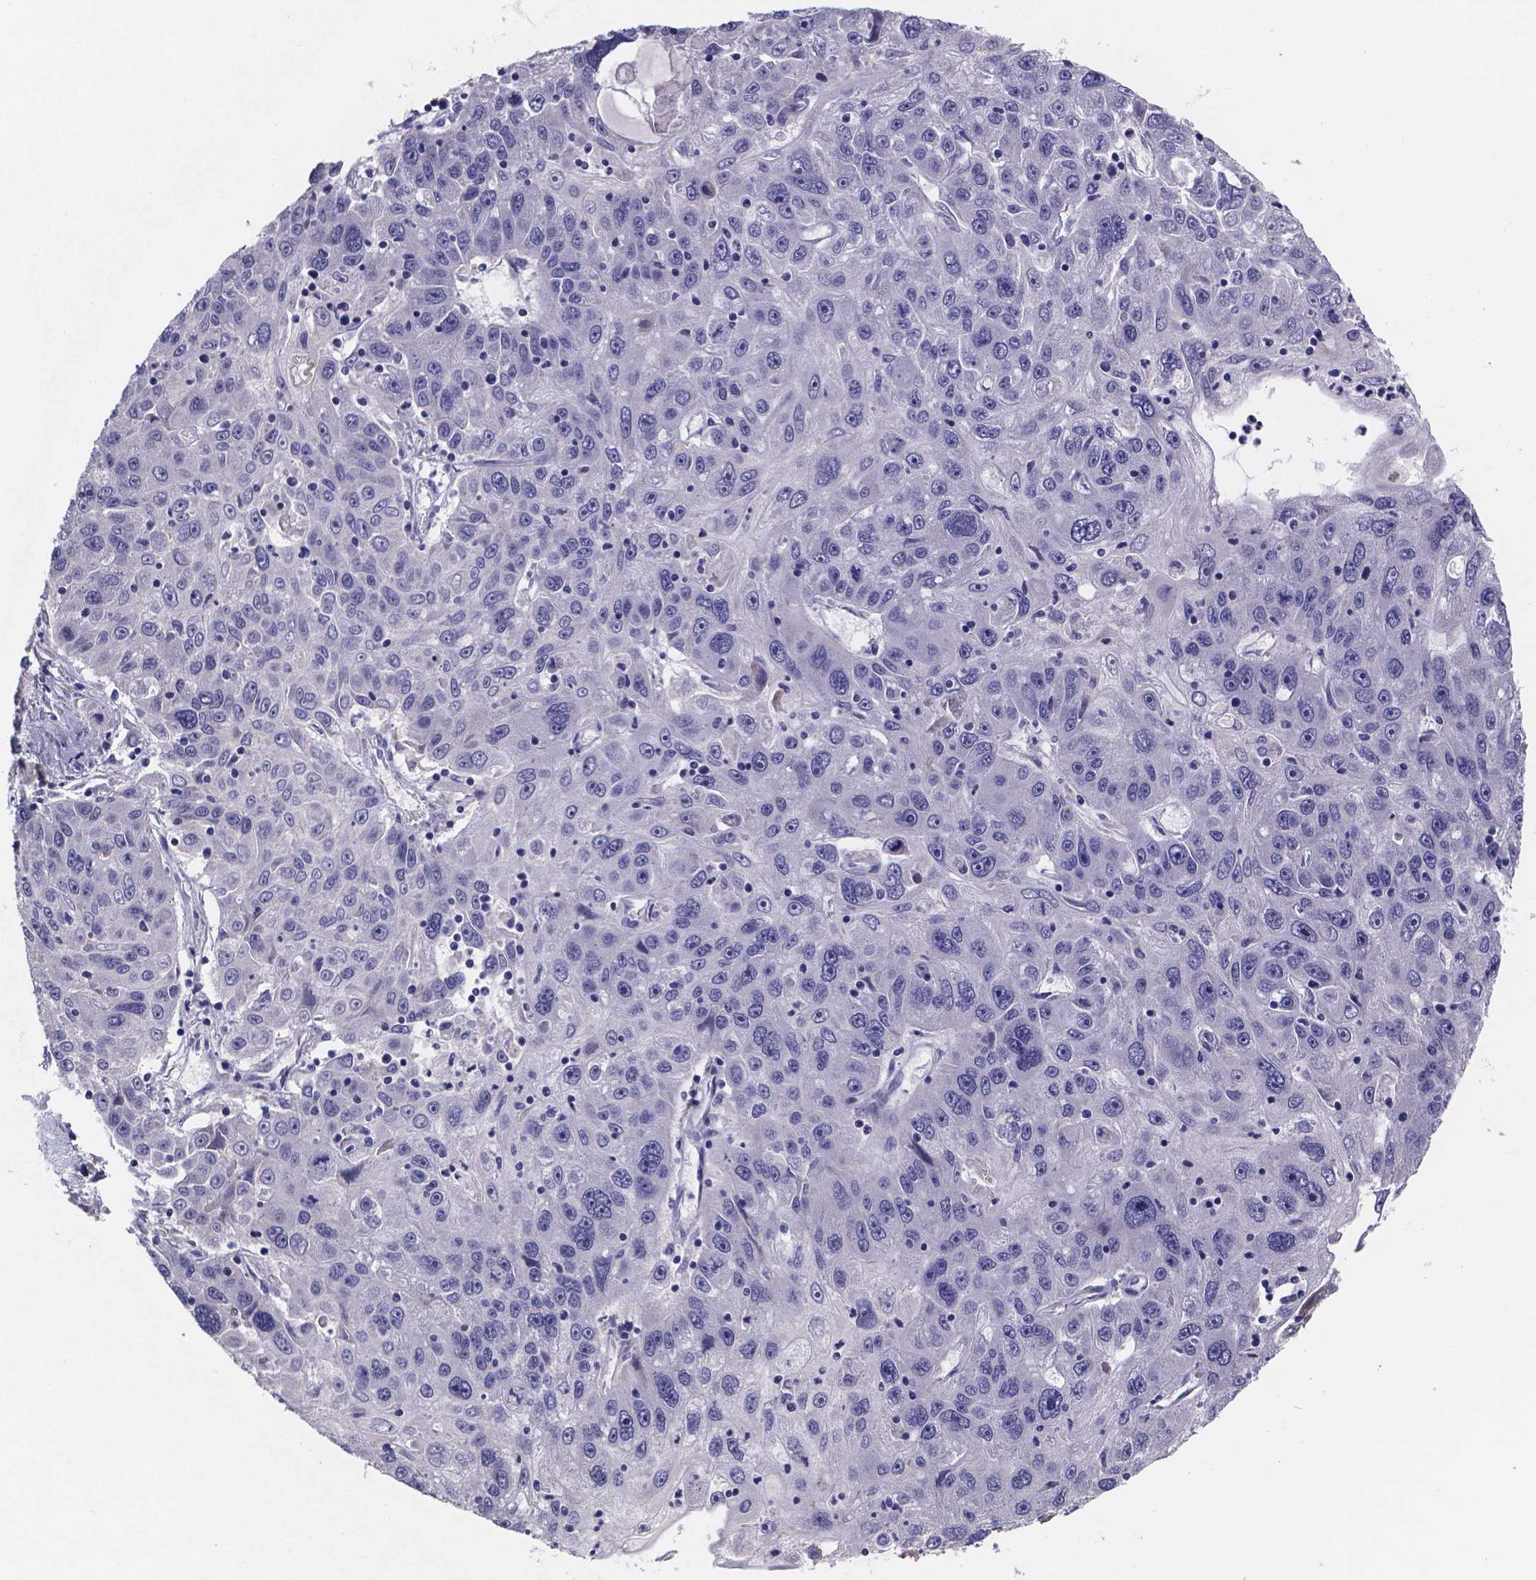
{"staining": {"intensity": "negative", "quantity": "none", "location": "none"}, "tissue": "stomach cancer", "cell_type": "Tumor cells", "image_type": "cancer", "snomed": [{"axis": "morphology", "description": "Adenocarcinoma, NOS"}, {"axis": "topography", "description": "Stomach"}], "caption": "Immunohistochemical staining of stomach adenocarcinoma displays no significant positivity in tumor cells.", "gene": "GABRA3", "patient": {"sex": "male", "age": 56}}